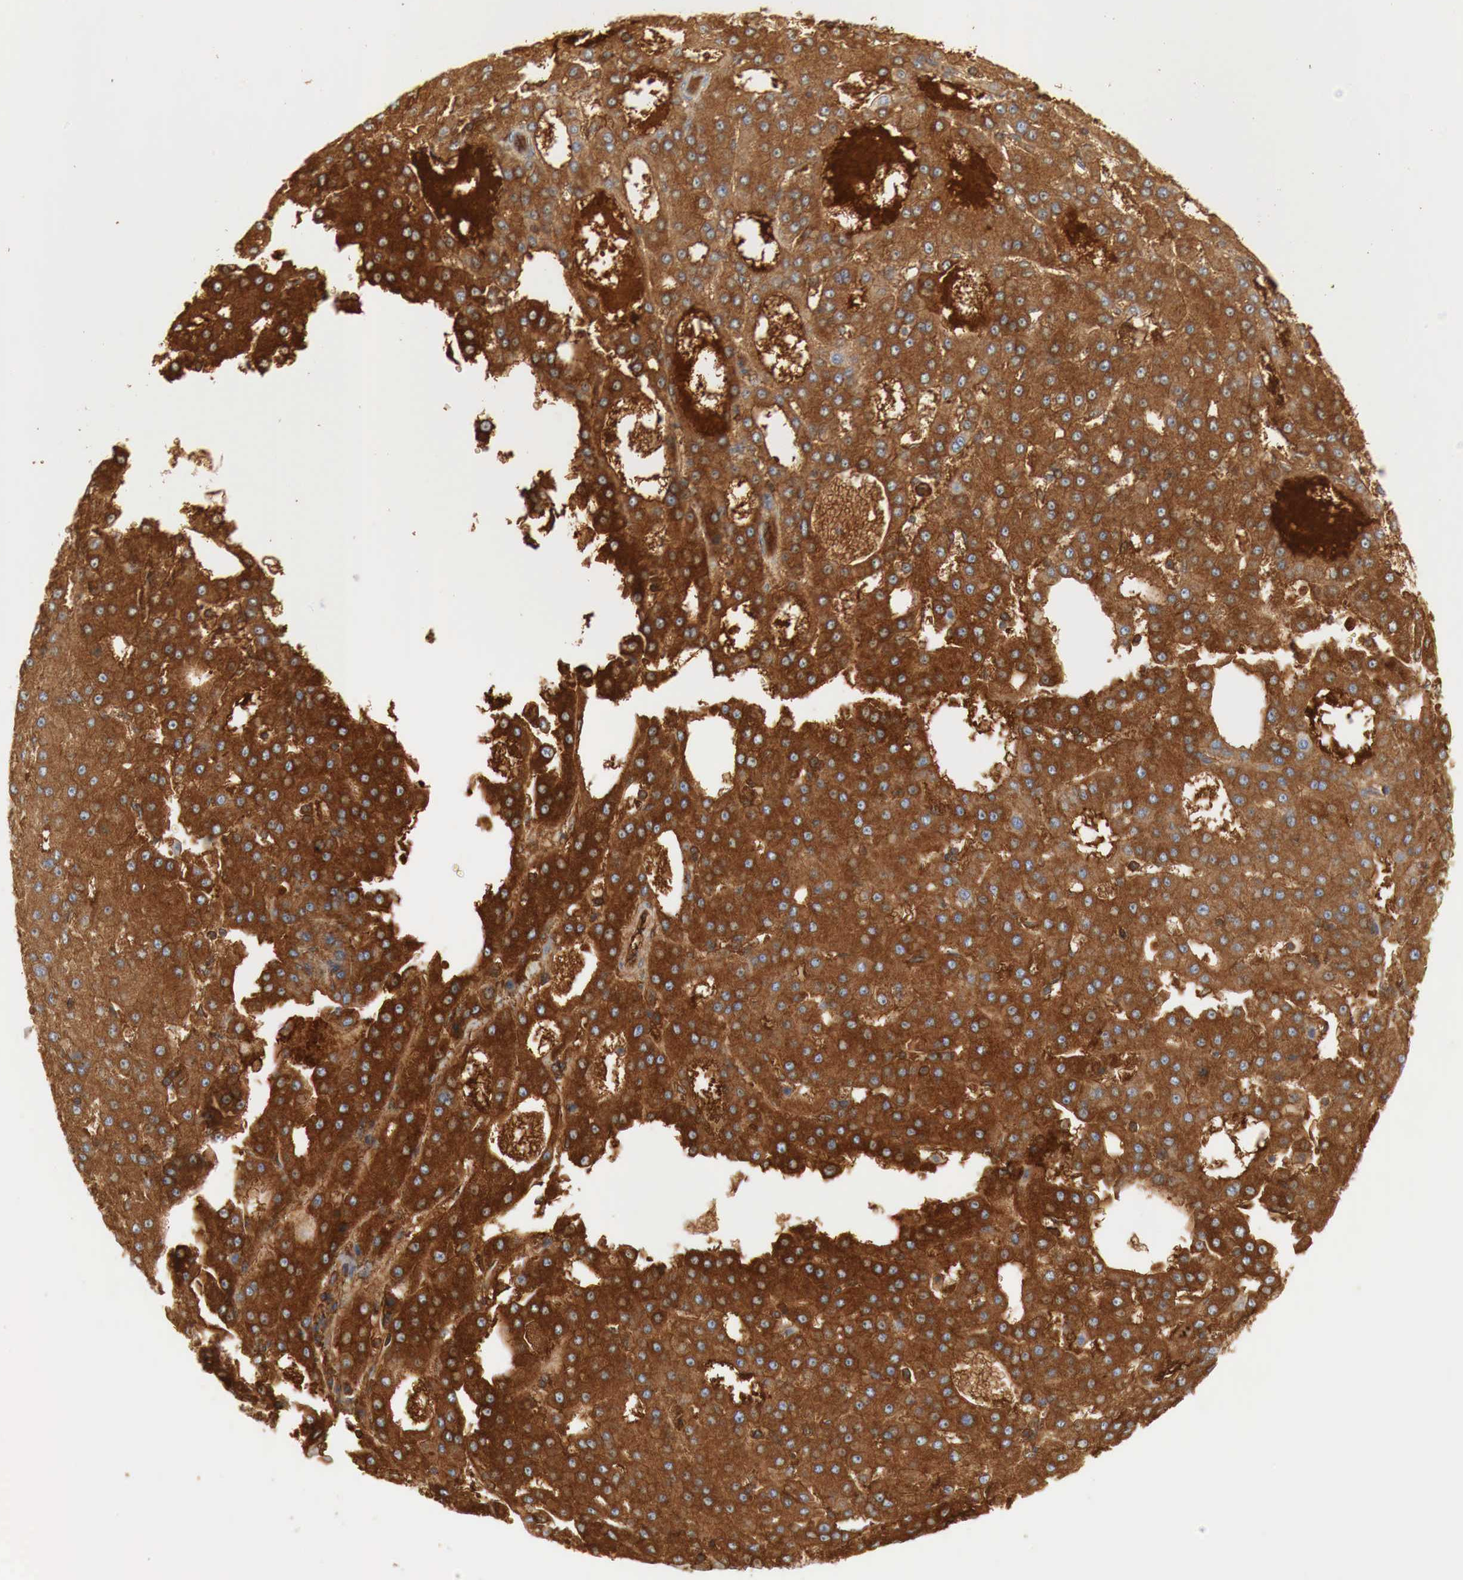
{"staining": {"intensity": "strong", "quantity": ">75%", "location": "cytoplasmic/membranous"}, "tissue": "liver cancer", "cell_type": "Tumor cells", "image_type": "cancer", "snomed": [{"axis": "morphology", "description": "Carcinoma, Hepatocellular, NOS"}, {"axis": "topography", "description": "Liver"}], "caption": "Brown immunohistochemical staining in liver cancer reveals strong cytoplasmic/membranous positivity in about >75% of tumor cells.", "gene": "IGLC3", "patient": {"sex": "male", "age": 47}}